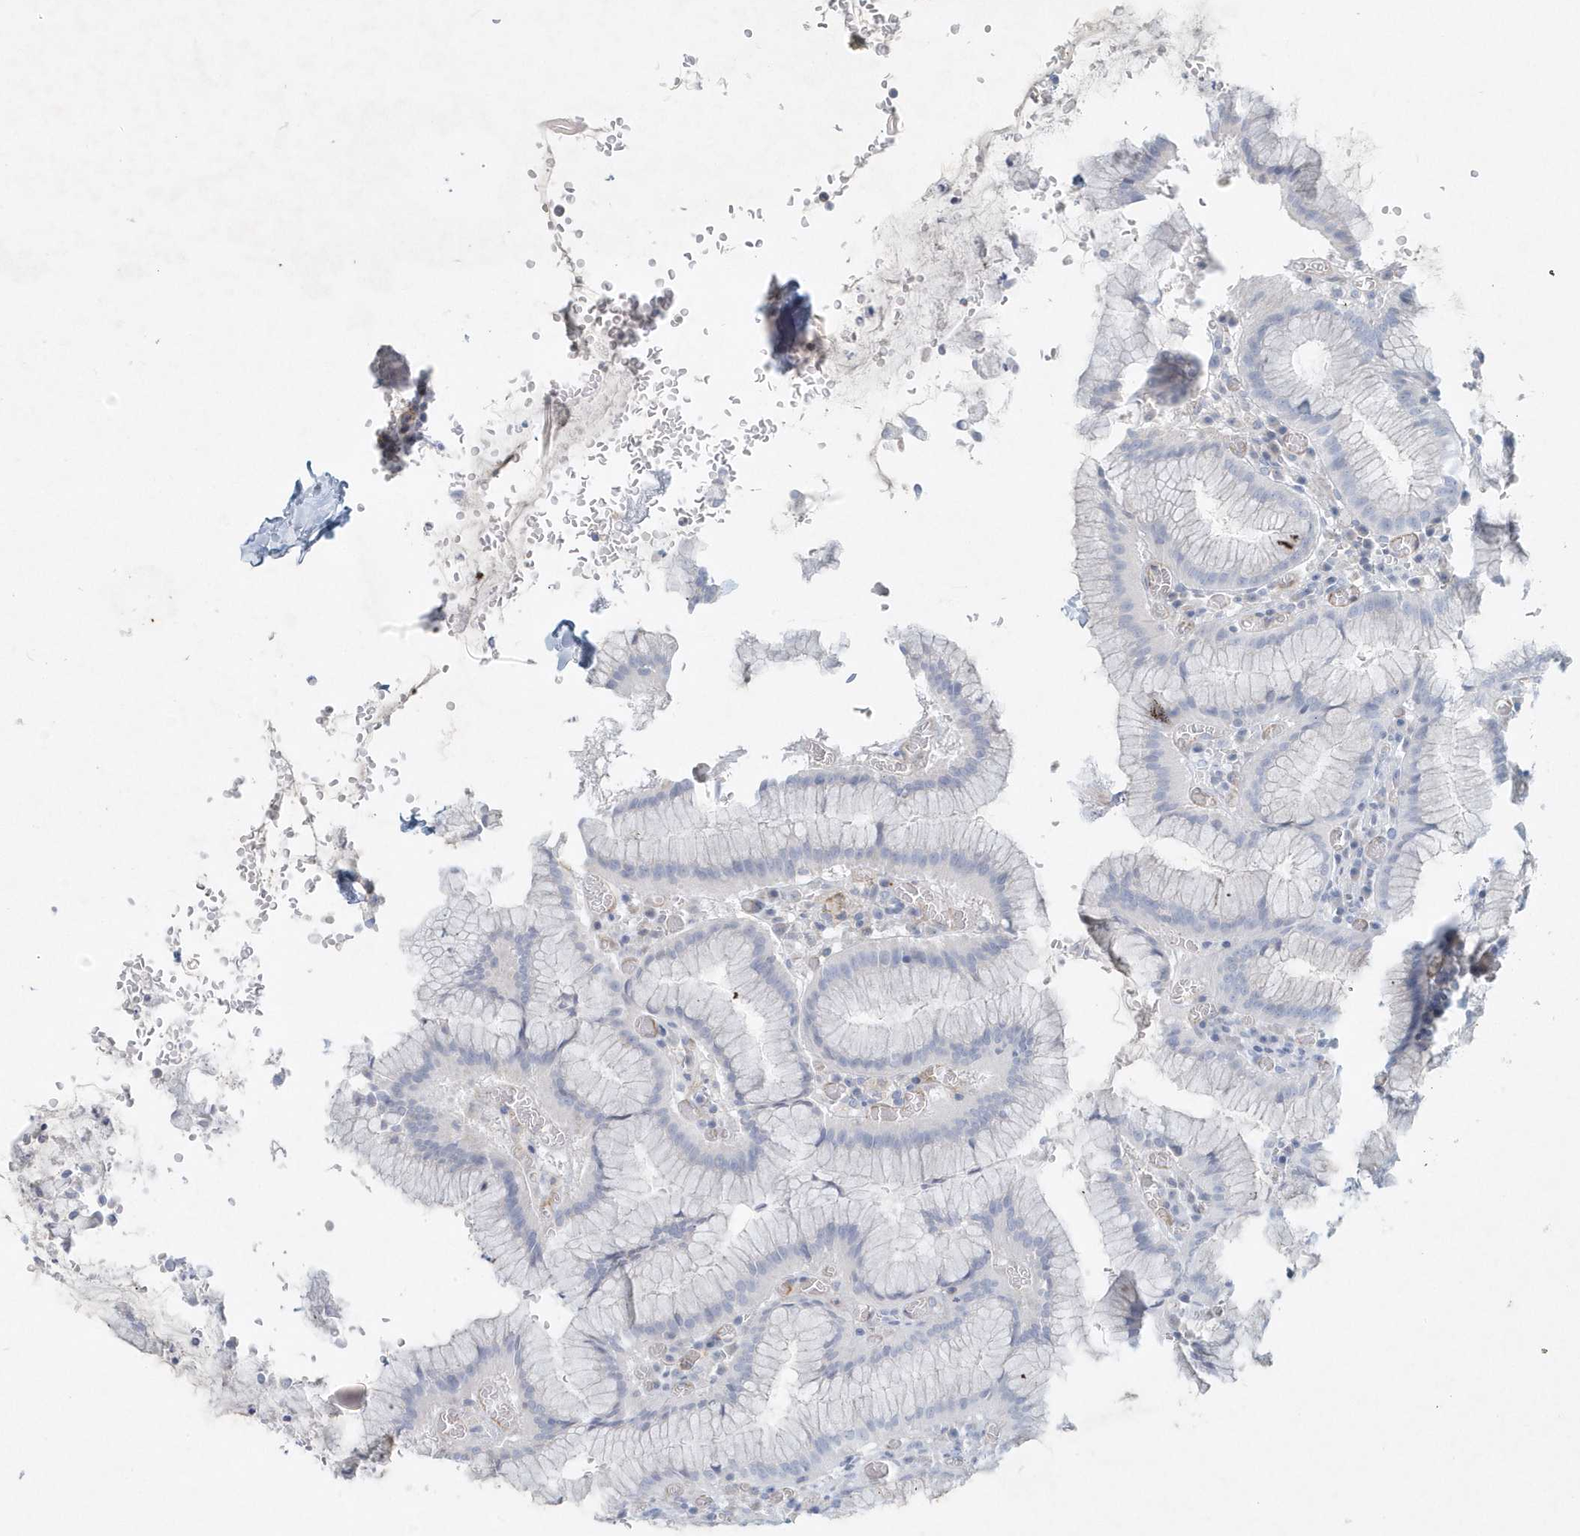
{"staining": {"intensity": "negative", "quantity": "none", "location": "none"}, "tissue": "stomach", "cell_type": "Glandular cells", "image_type": "normal", "snomed": [{"axis": "morphology", "description": "Normal tissue, NOS"}, {"axis": "topography", "description": "Stomach"}], "caption": "An IHC image of normal stomach is shown. There is no staining in glandular cells of stomach.", "gene": "DNAH1", "patient": {"sex": "male", "age": 55}}